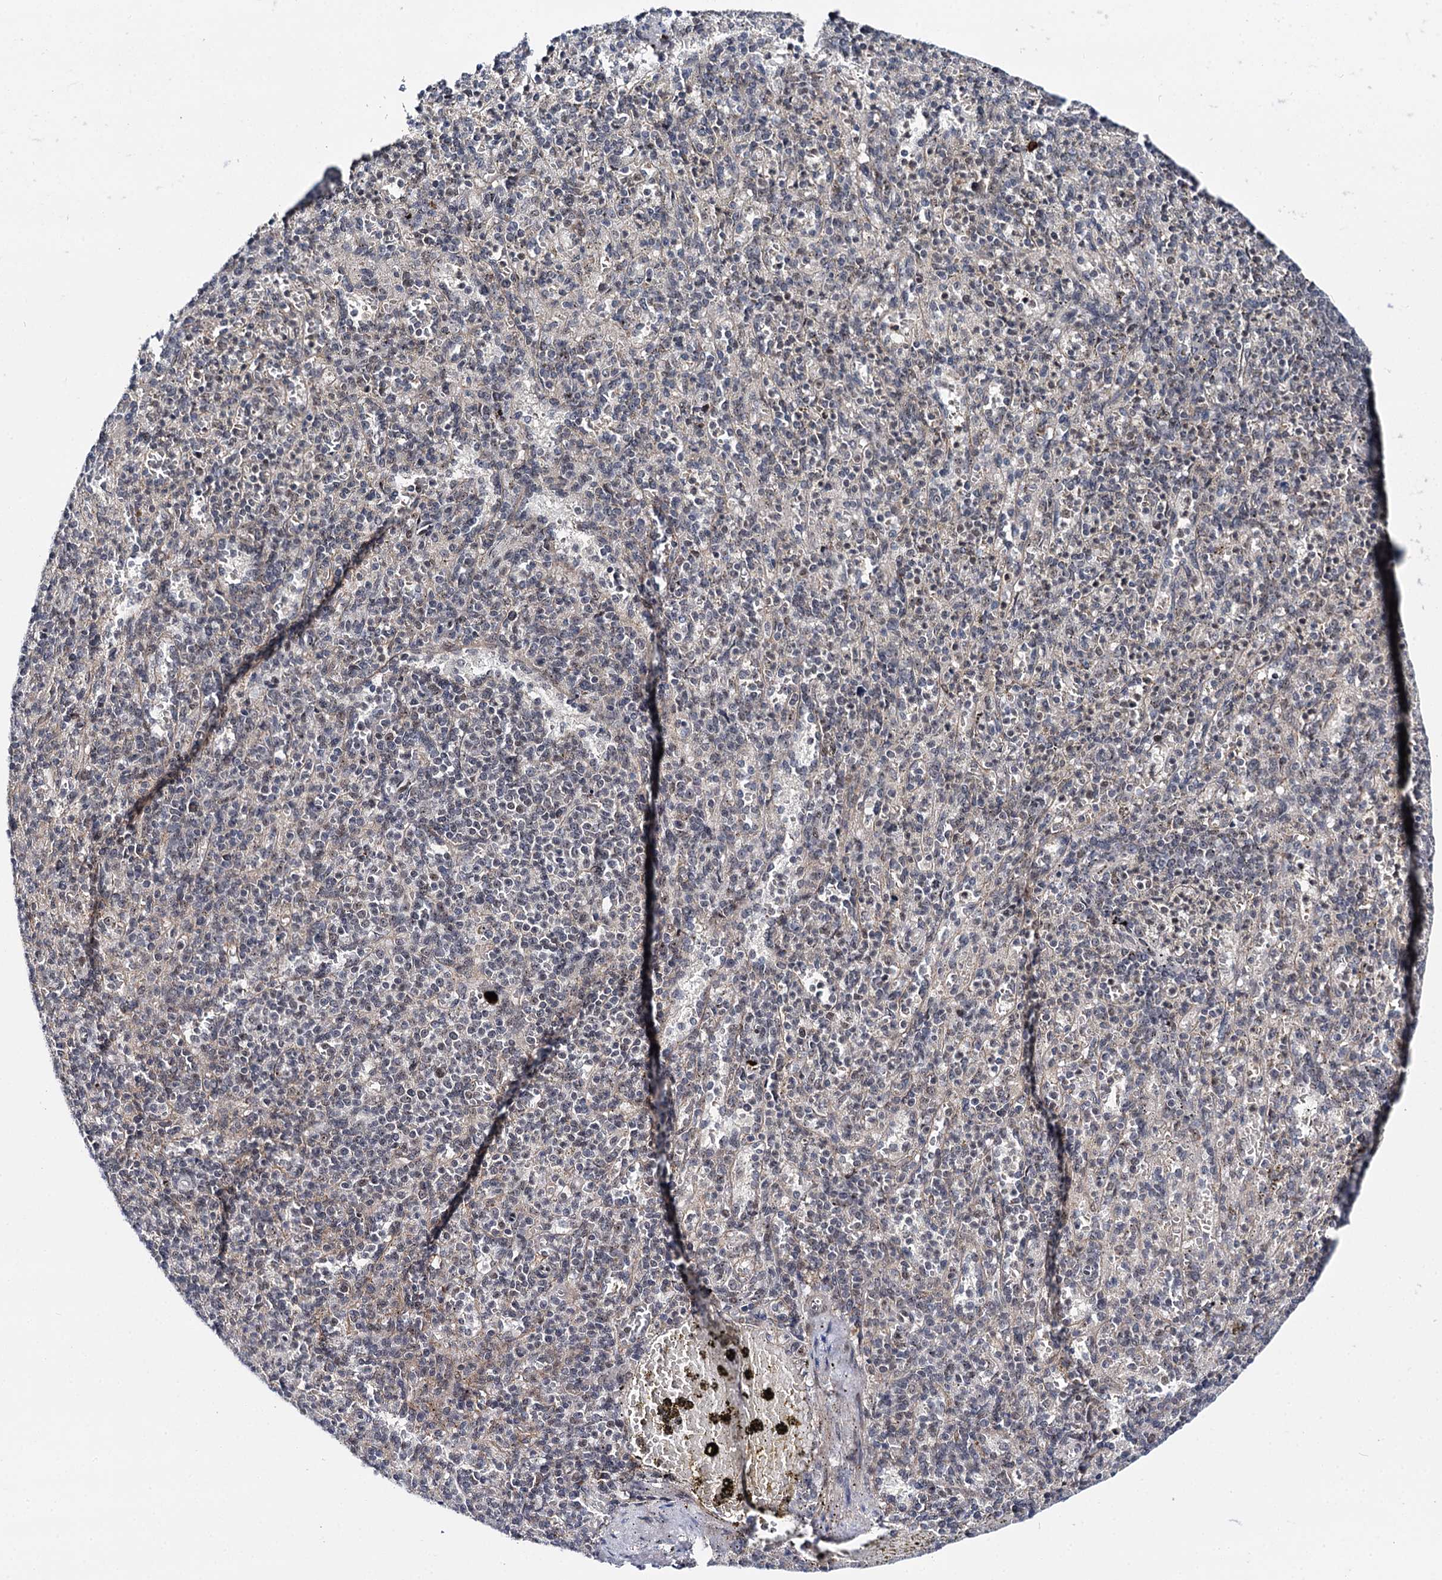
{"staining": {"intensity": "moderate", "quantity": "<25%", "location": "nuclear"}, "tissue": "spleen", "cell_type": "Cells in red pulp", "image_type": "normal", "snomed": [{"axis": "morphology", "description": "Normal tissue, NOS"}, {"axis": "topography", "description": "Spleen"}], "caption": "Cells in red pulp reveal low levels of moderate nuclear staining in about <25% of cells in benign human spleen.", "gene": "BUD13", "patient": {"sex": "female", "age": 74}}